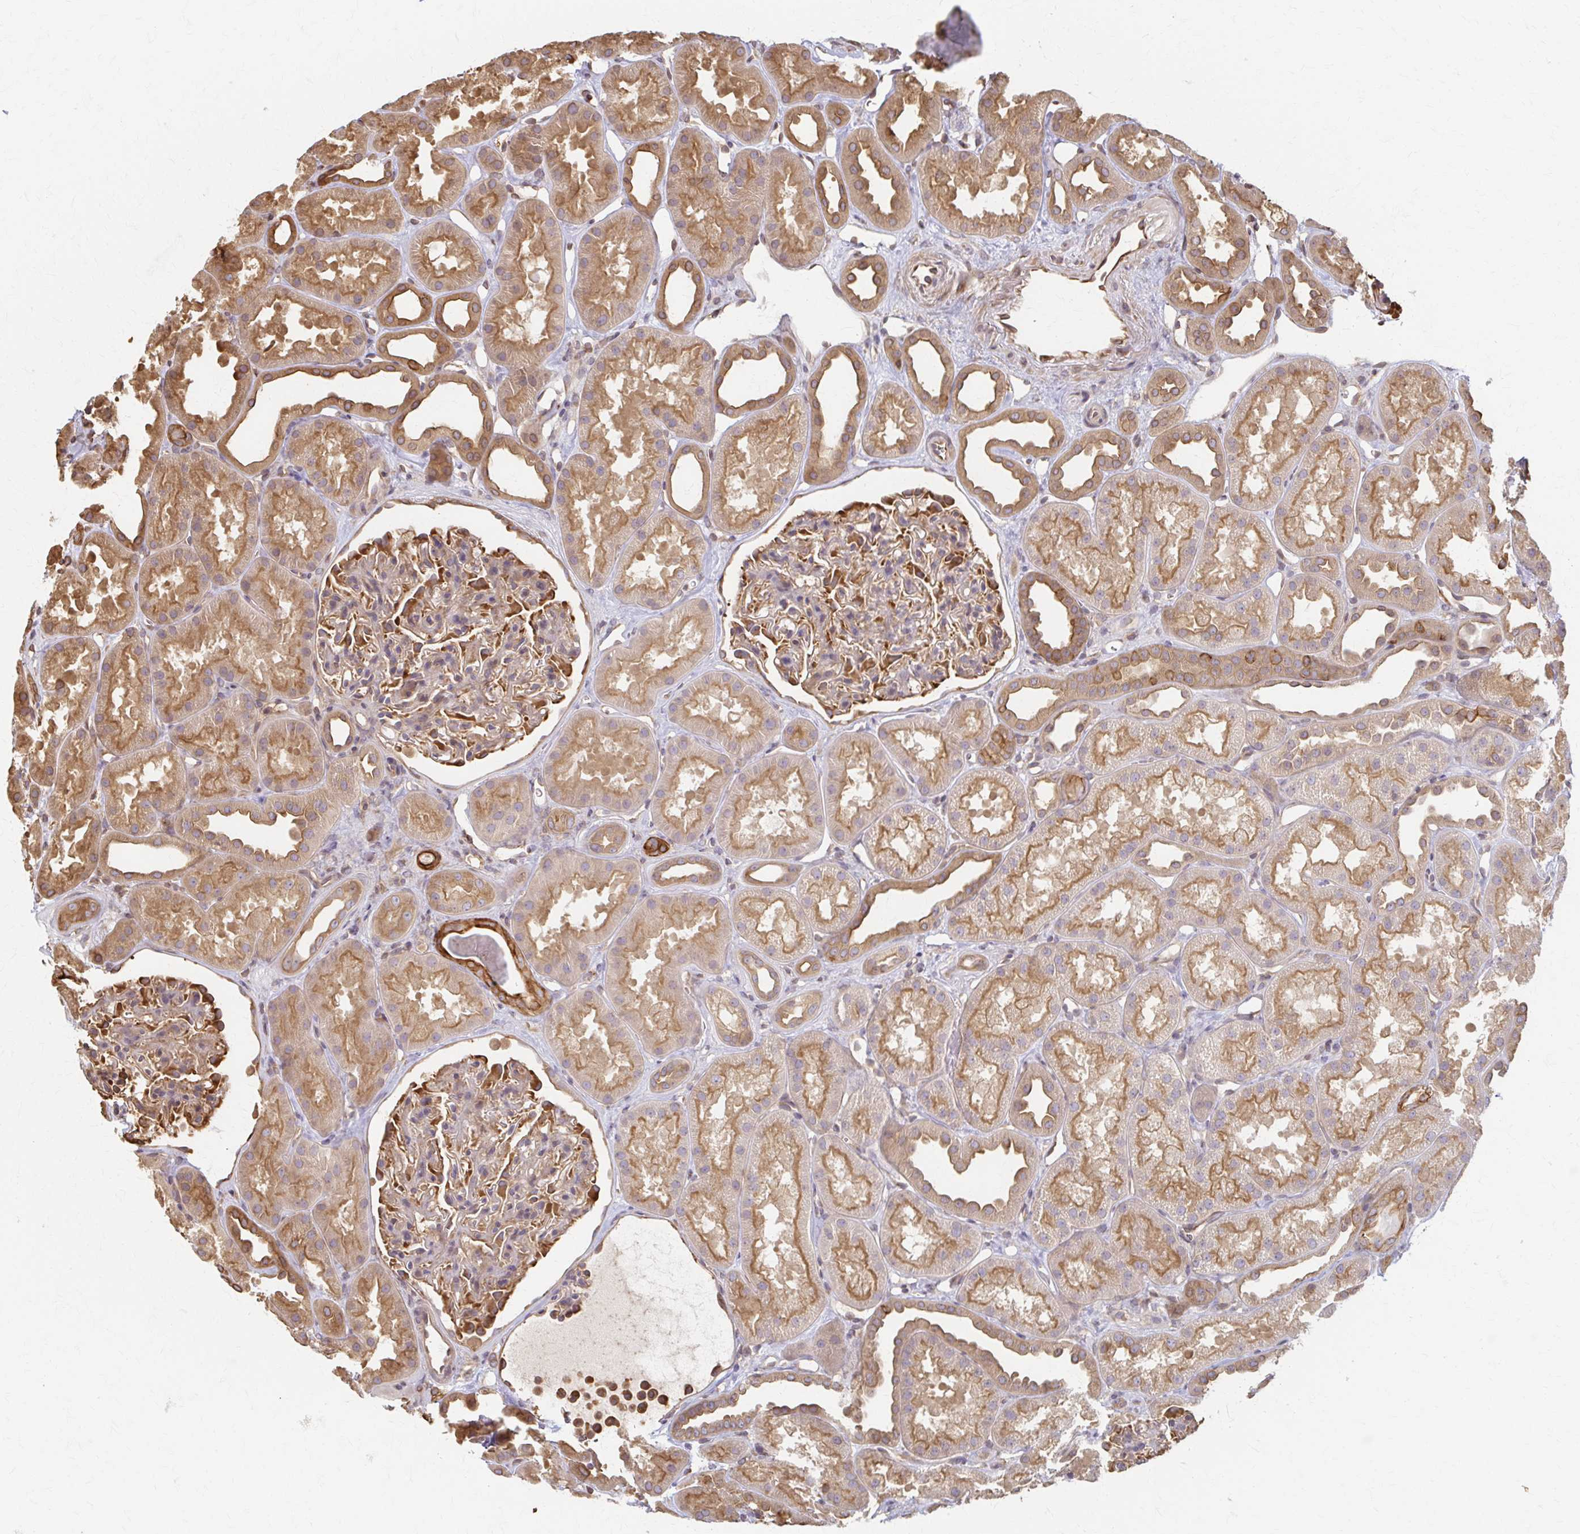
{"staining": {"intensity": "moderate", "quantity": ">75%", "location": "cytoplasmic/membranous"}, "tissue": "kidney", "cell_type": "Cells in glomeruli", "image_type": "normal", "snomed": [{"axis": "morphology", "description": "Normal tissue, NOS"}, {"axis": "topography", "description": "Kidney"}], "caption": "The immunohistochemical stain labels moderate cytoplasmic/membranous staining in cells in glomeruli of benign kidney.", "gene": "ARHGAP35", "patient": {"sex": "male", "age": 61}}